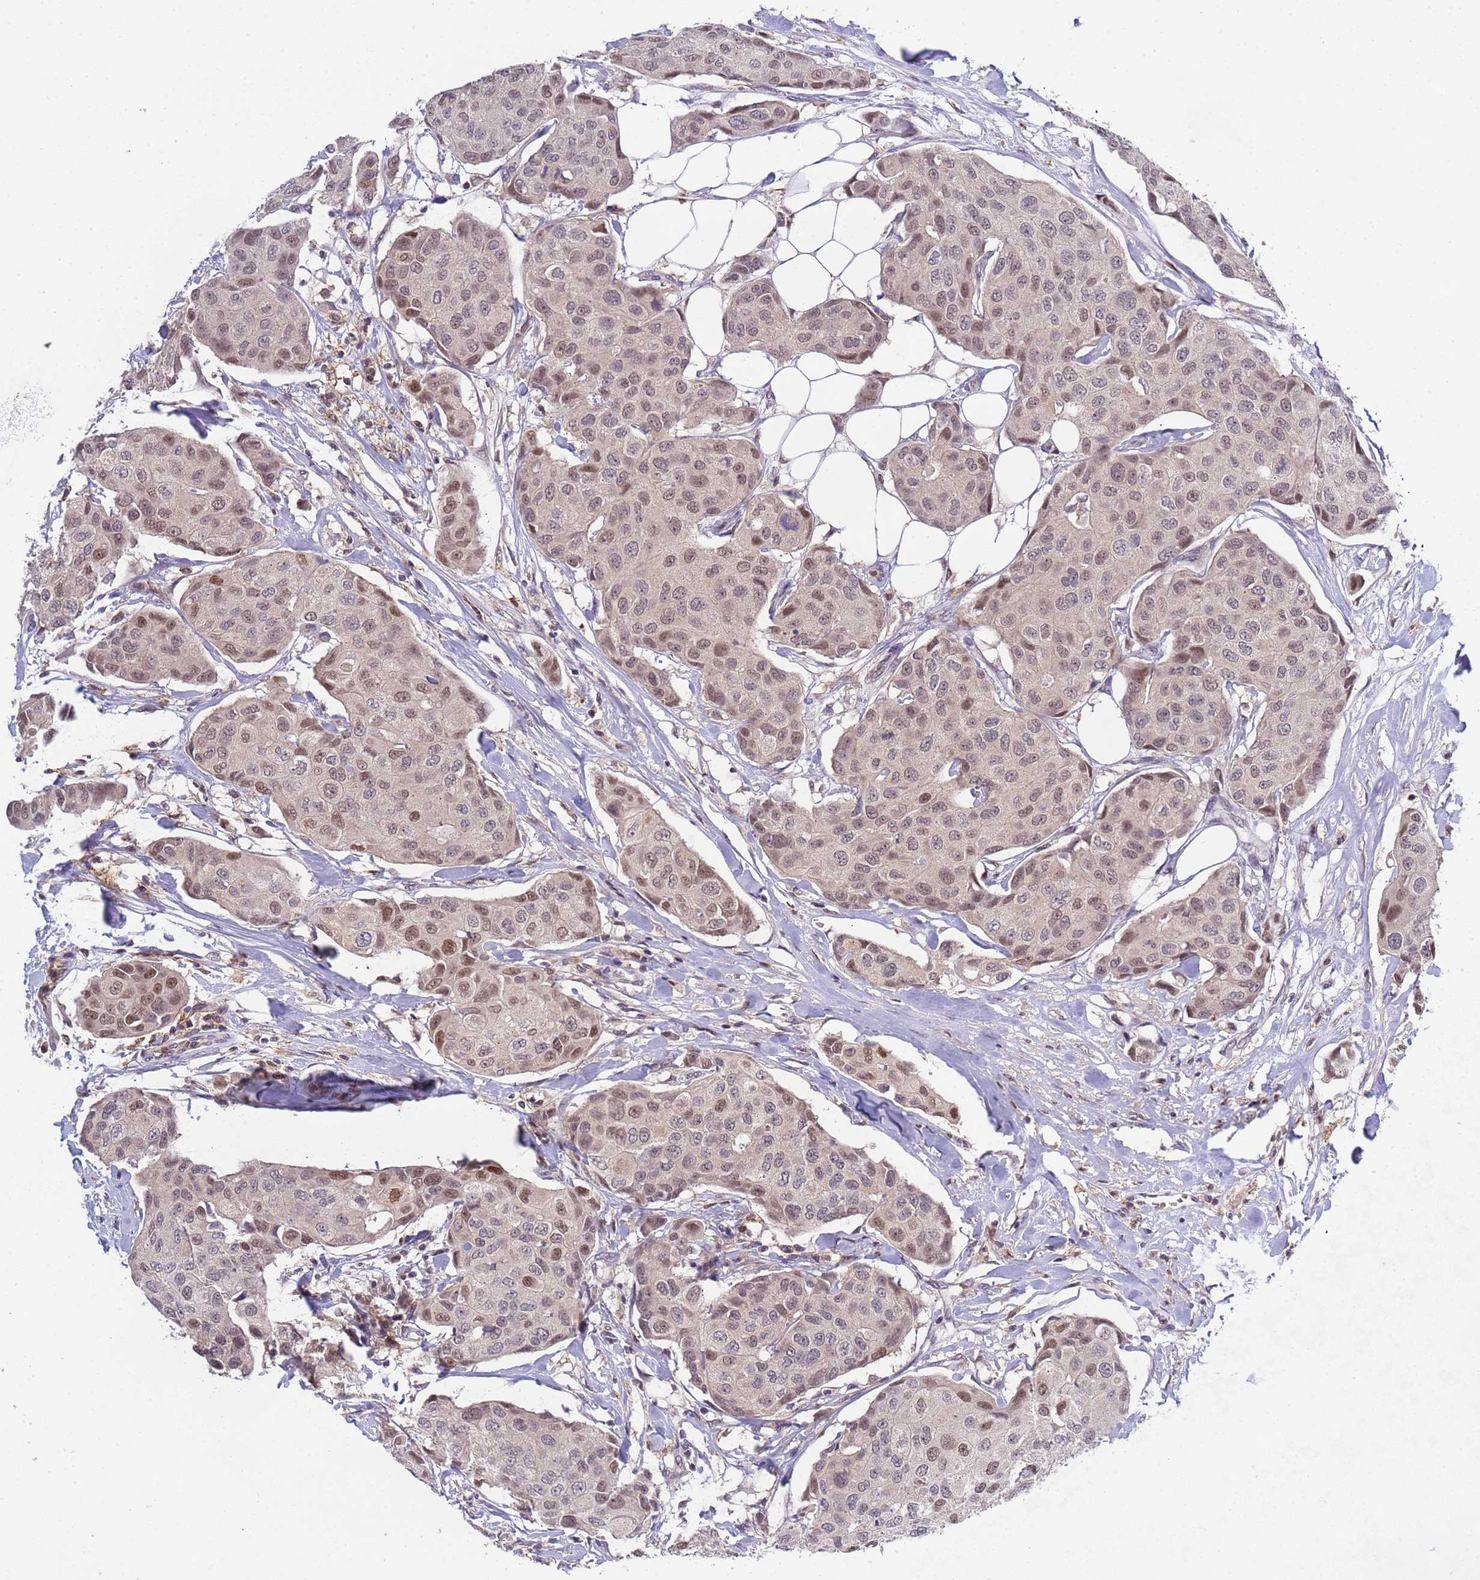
{"staining": {"intensity": "moderate", "quantity": "25%-75%", "location": "nuclear"}, "tissue": "breast cancer", "cell_type": "Tumor cells", "image_type": "cancer", "snomed": [{"axis": "morphology", "description": "Duct carcinoma"}, {"axis": "topography", "description": "Breast"}, {"axis": "topography", "description": "Lymph node"}], "caption": "Moderate nuclear staining for a protein is identified in approximately 25%-75% of tumor cells of breast cancer (invasive ductal carcinoma) using immunohistochemistry.", "gene": "CD53", "patient": {"sex": "female", "age": 80}}